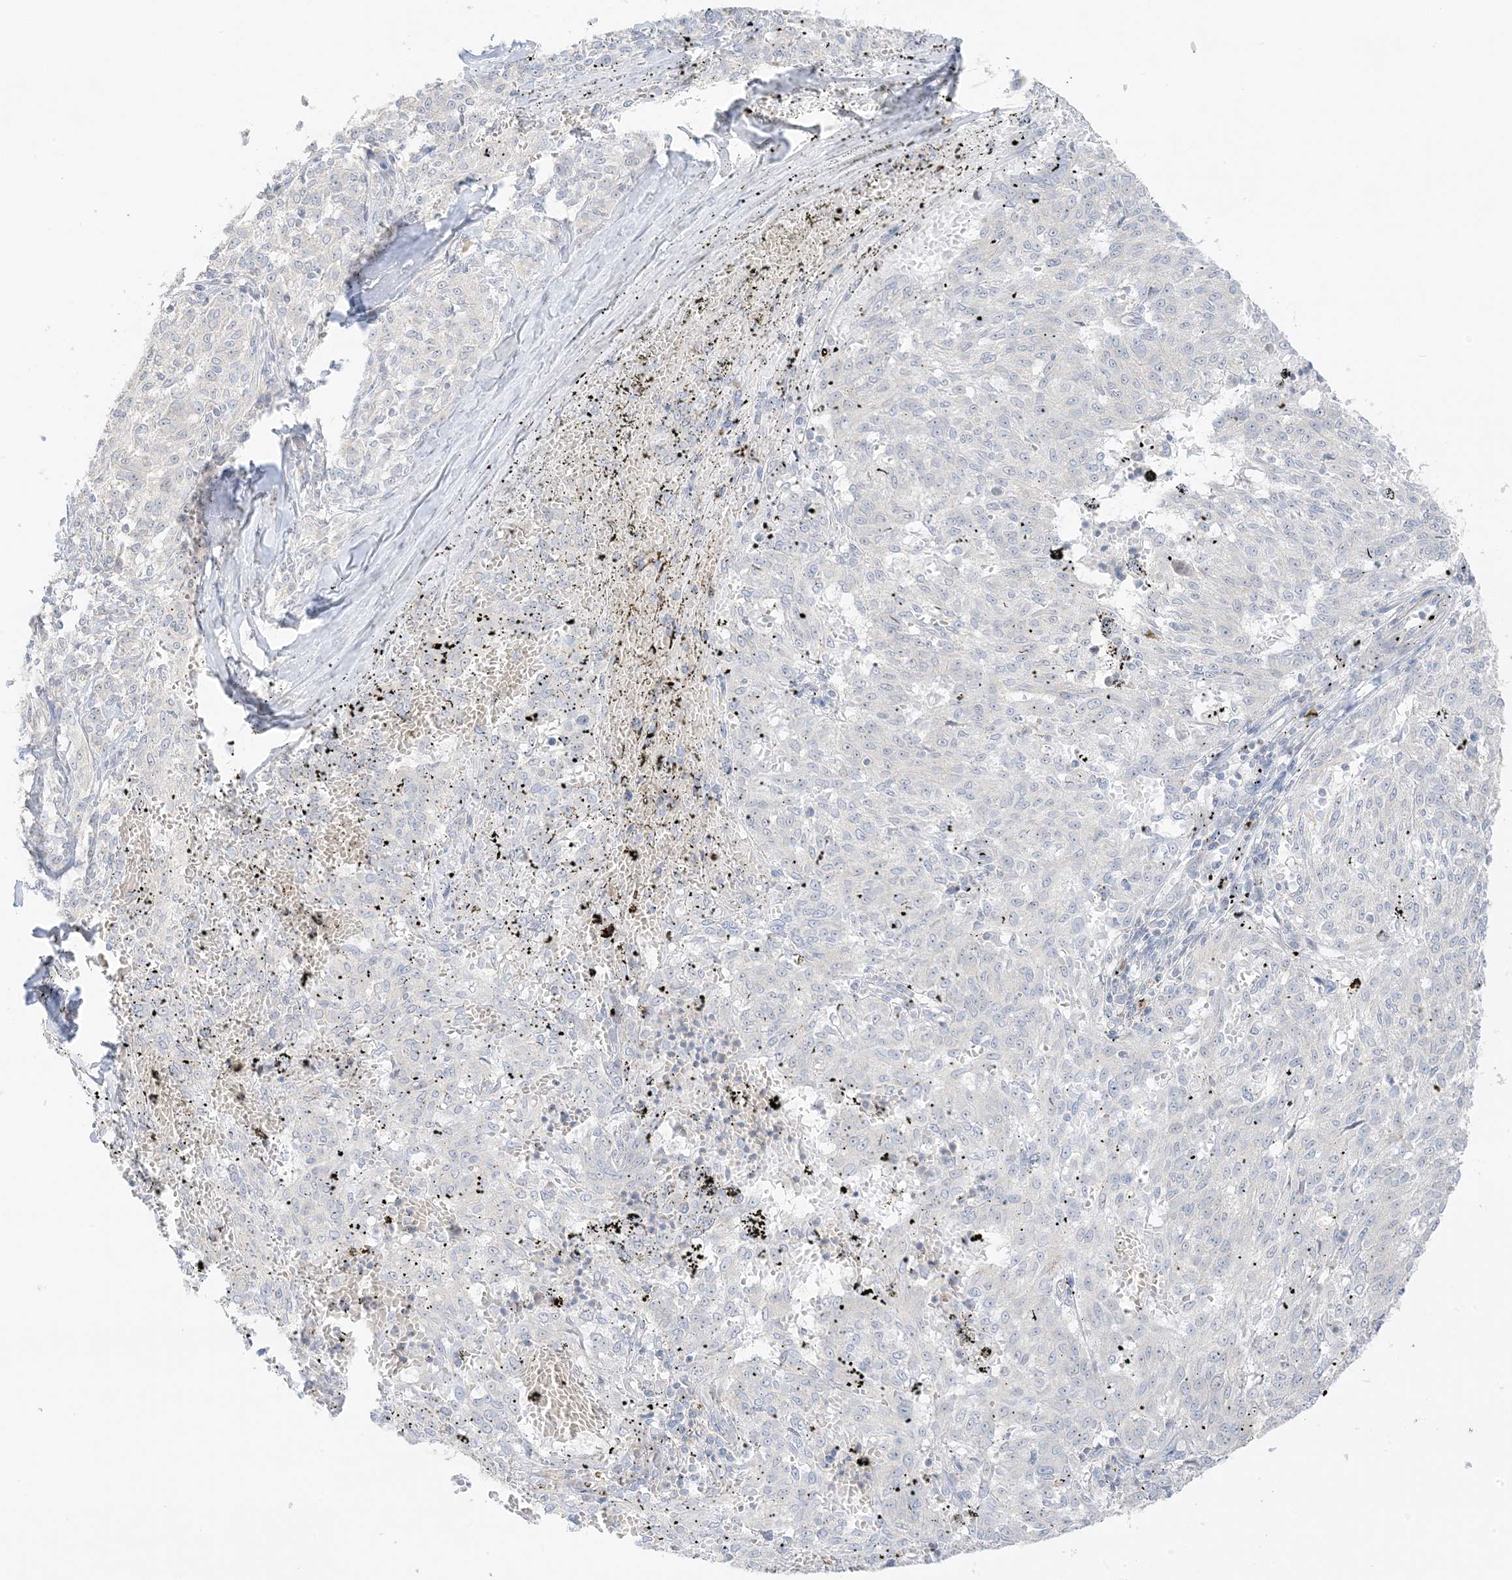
{"staining": {"intensity": "negative", "quantity": "none", "location": "none"}, "tissue": "melanoma", "cell_type": "Tumor cells", "image_type": "cancer", "snomed": [{"axis": "morphology", "description": "Malignant melanoma, NOS"}, {"axis": "topography", "description": "Skin"}], "caption": "This image is of melanoma stained with immunohistochemistry to label a protein in brown with the nuclei are counter-stained blue. There is no staining in tumor cells.", "gene": "ETAA1", "patient": {"sex": "female", "age": 72}}